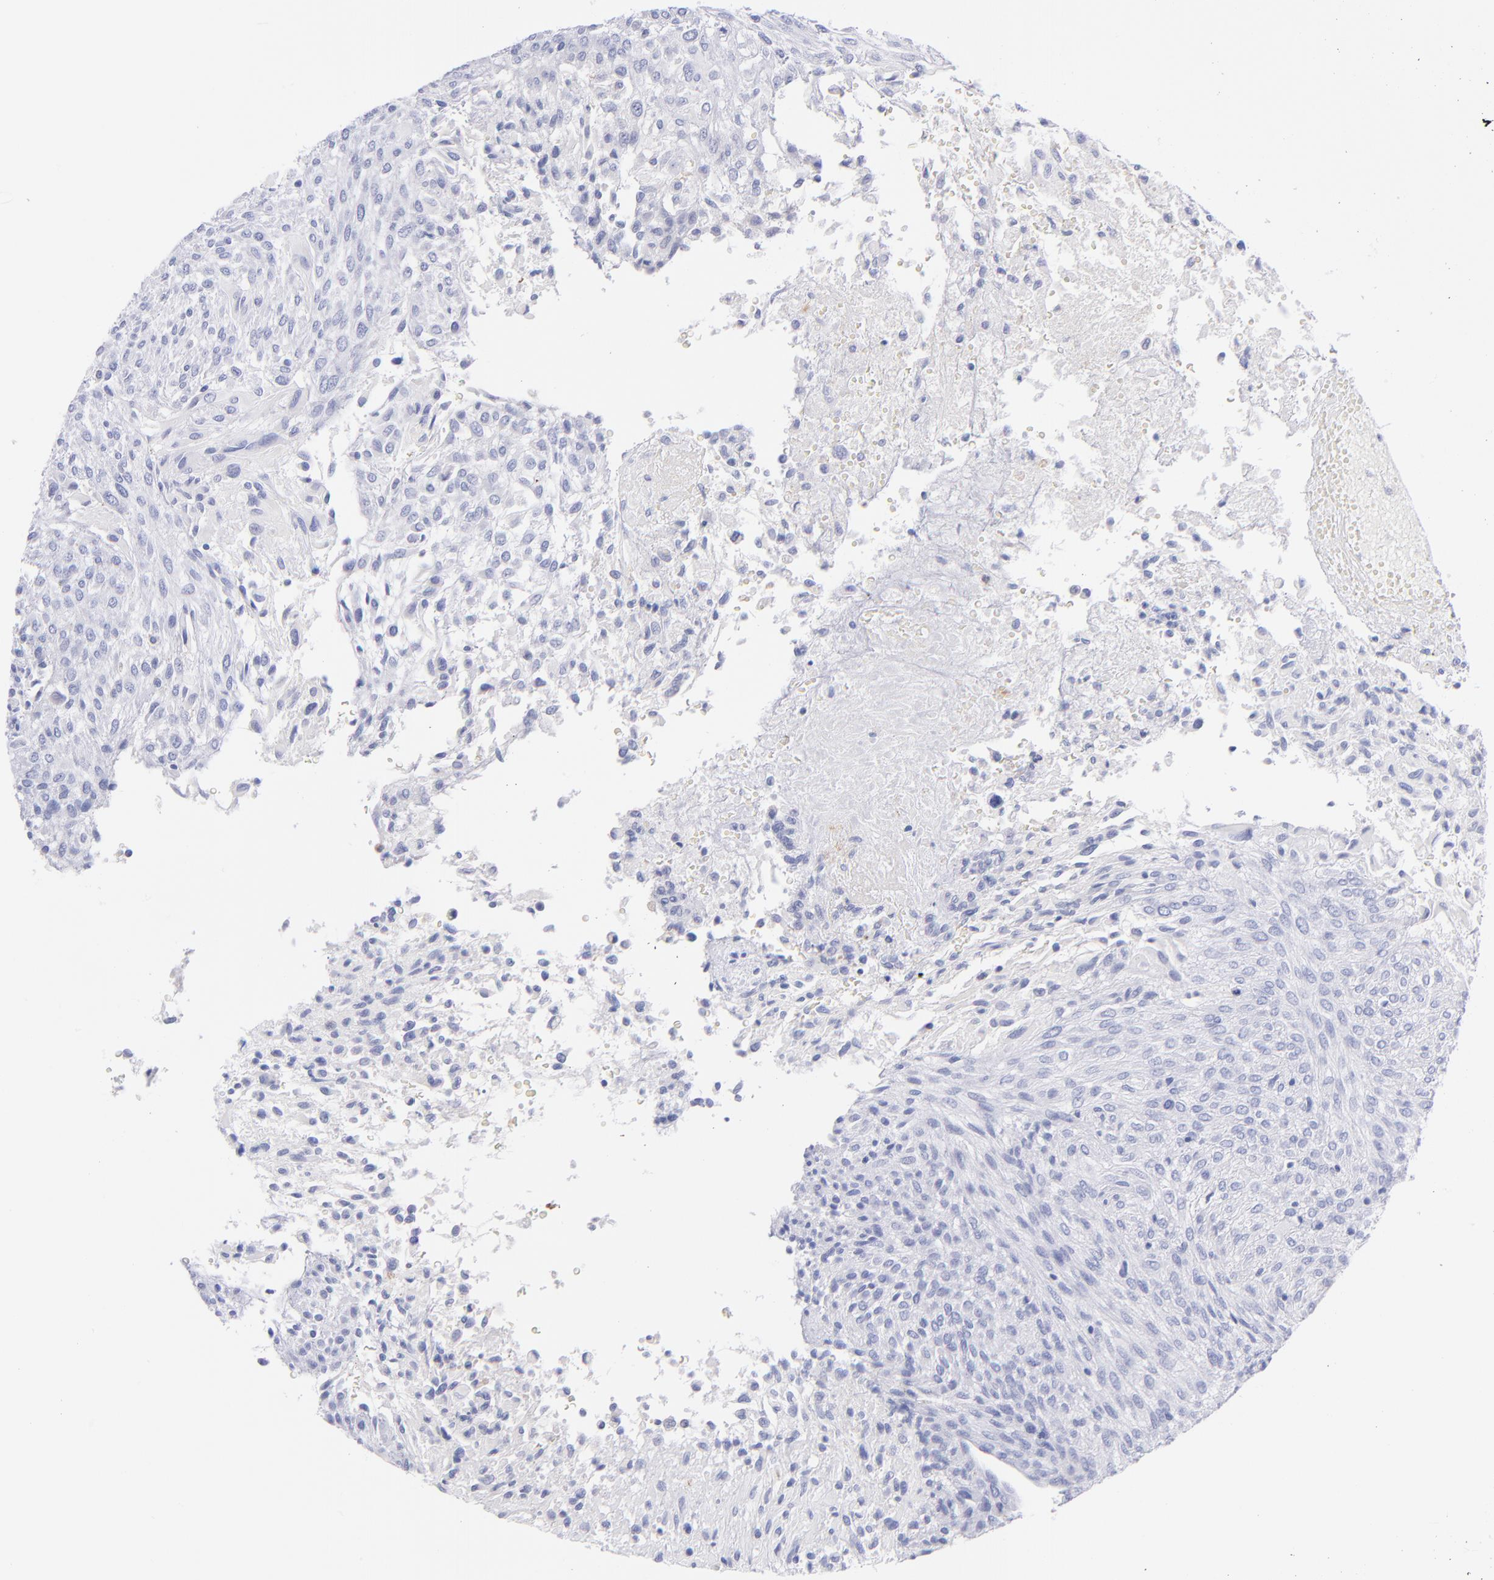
{"staining": {"intensity": "negative", "quantity": "none", "location": "none"}, "tissue": "glioma", "cell_type": "Tumor cells", "image_type": "cancer", "snomed": [{"axis": "morphology", "description": "Glioma, malignant, High grade"}, {"axis": "topography", "description": "Cerebral cortex"}], "caption": "Image shows no significant protein positivity in tumor cells of glioma.", "gene": "HP", "patient": {"sex": "female", "age": 55}}